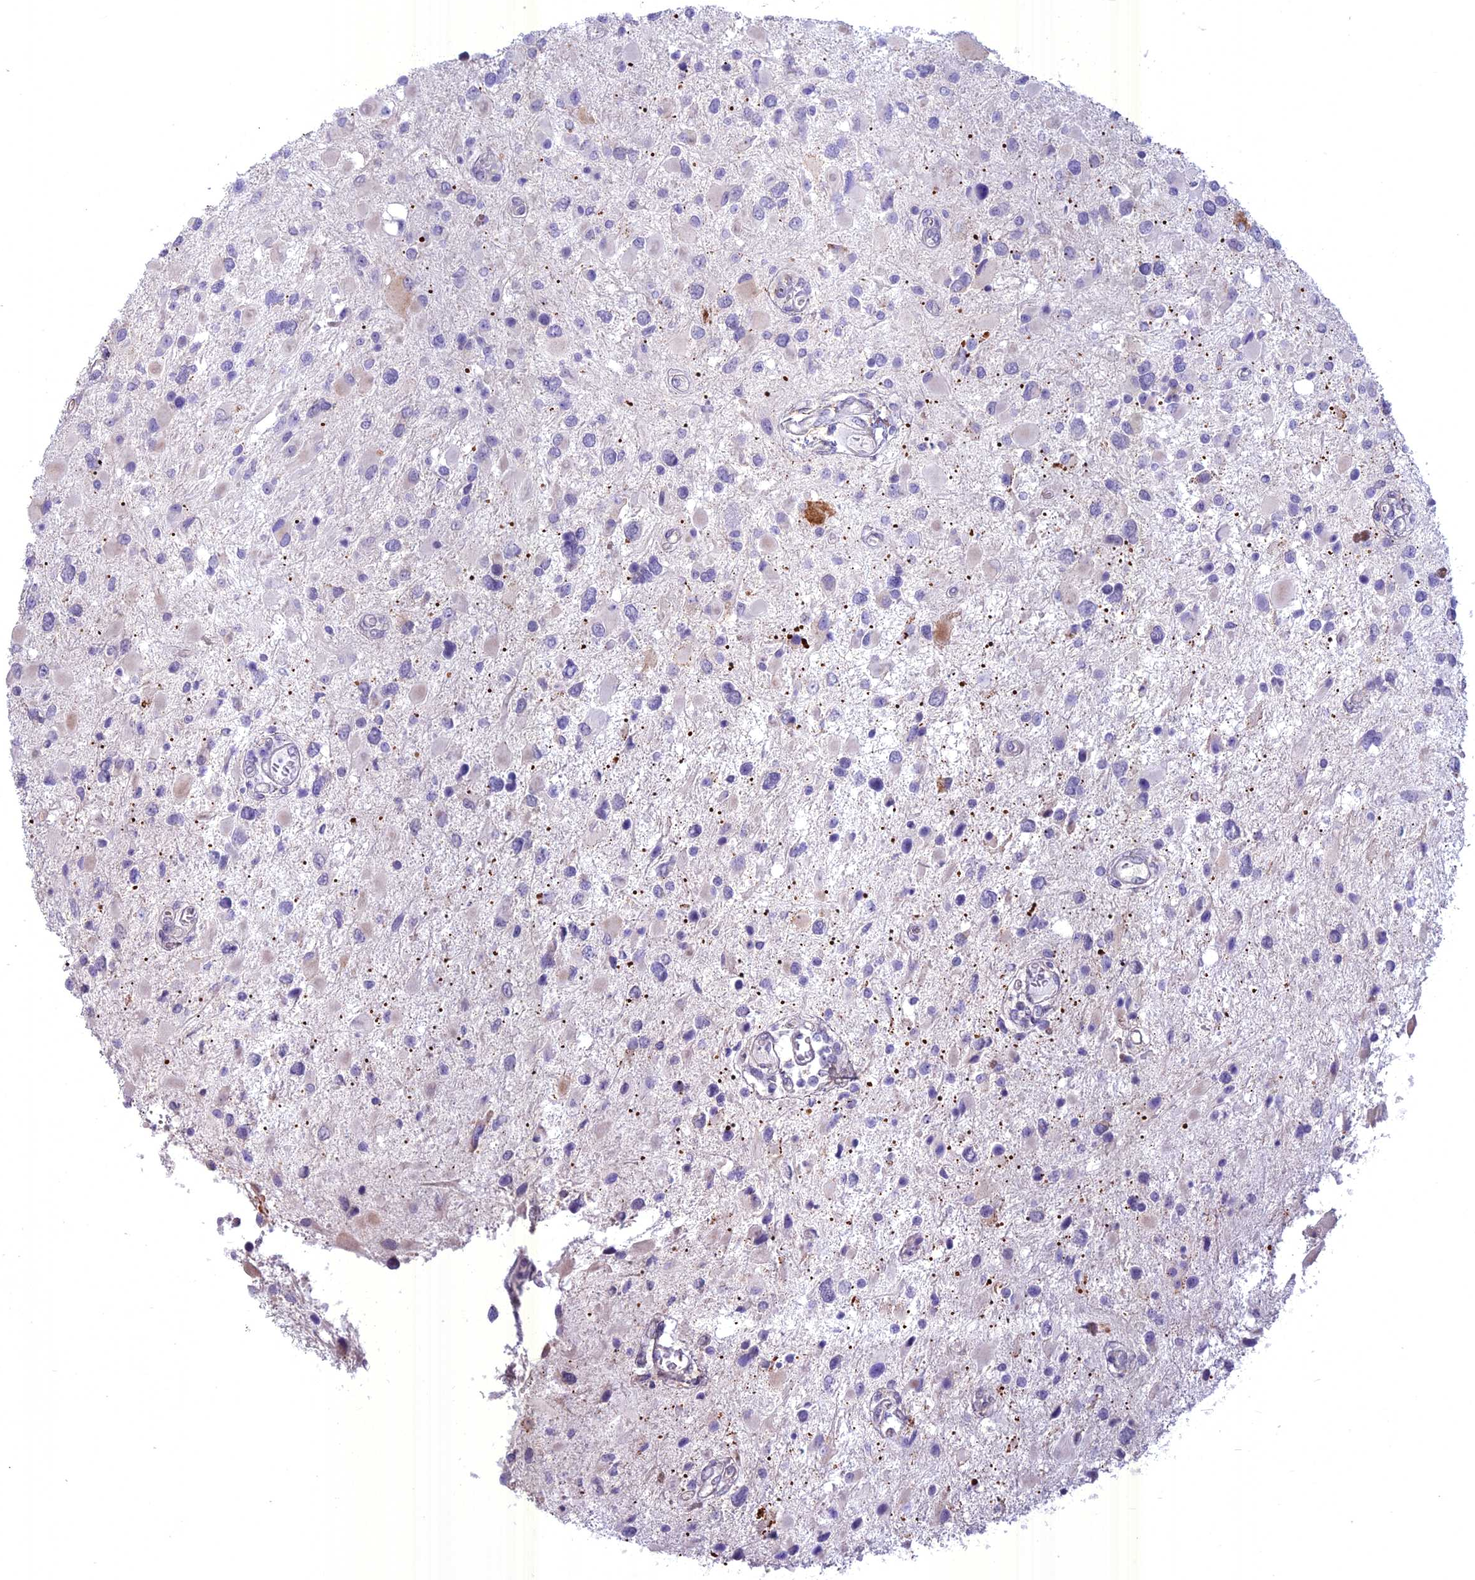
{"staining": {"intensity": "negative", "quantity": "none", "location": "none"}, "tissue": "glioma", "cell_type": "Tumor cells", "image_type": "cancer", "snomed": [{"axis": "morphology", "description": "Glioma, malignant, High grade"}, {"axis": "topography", "description": "Brain"}], "caption": "Tumor cells show no significant positivity in malignant glioma (high-grade).", "gene": "SPHKAP", "patient": {"sex": "male", "age": 53}}